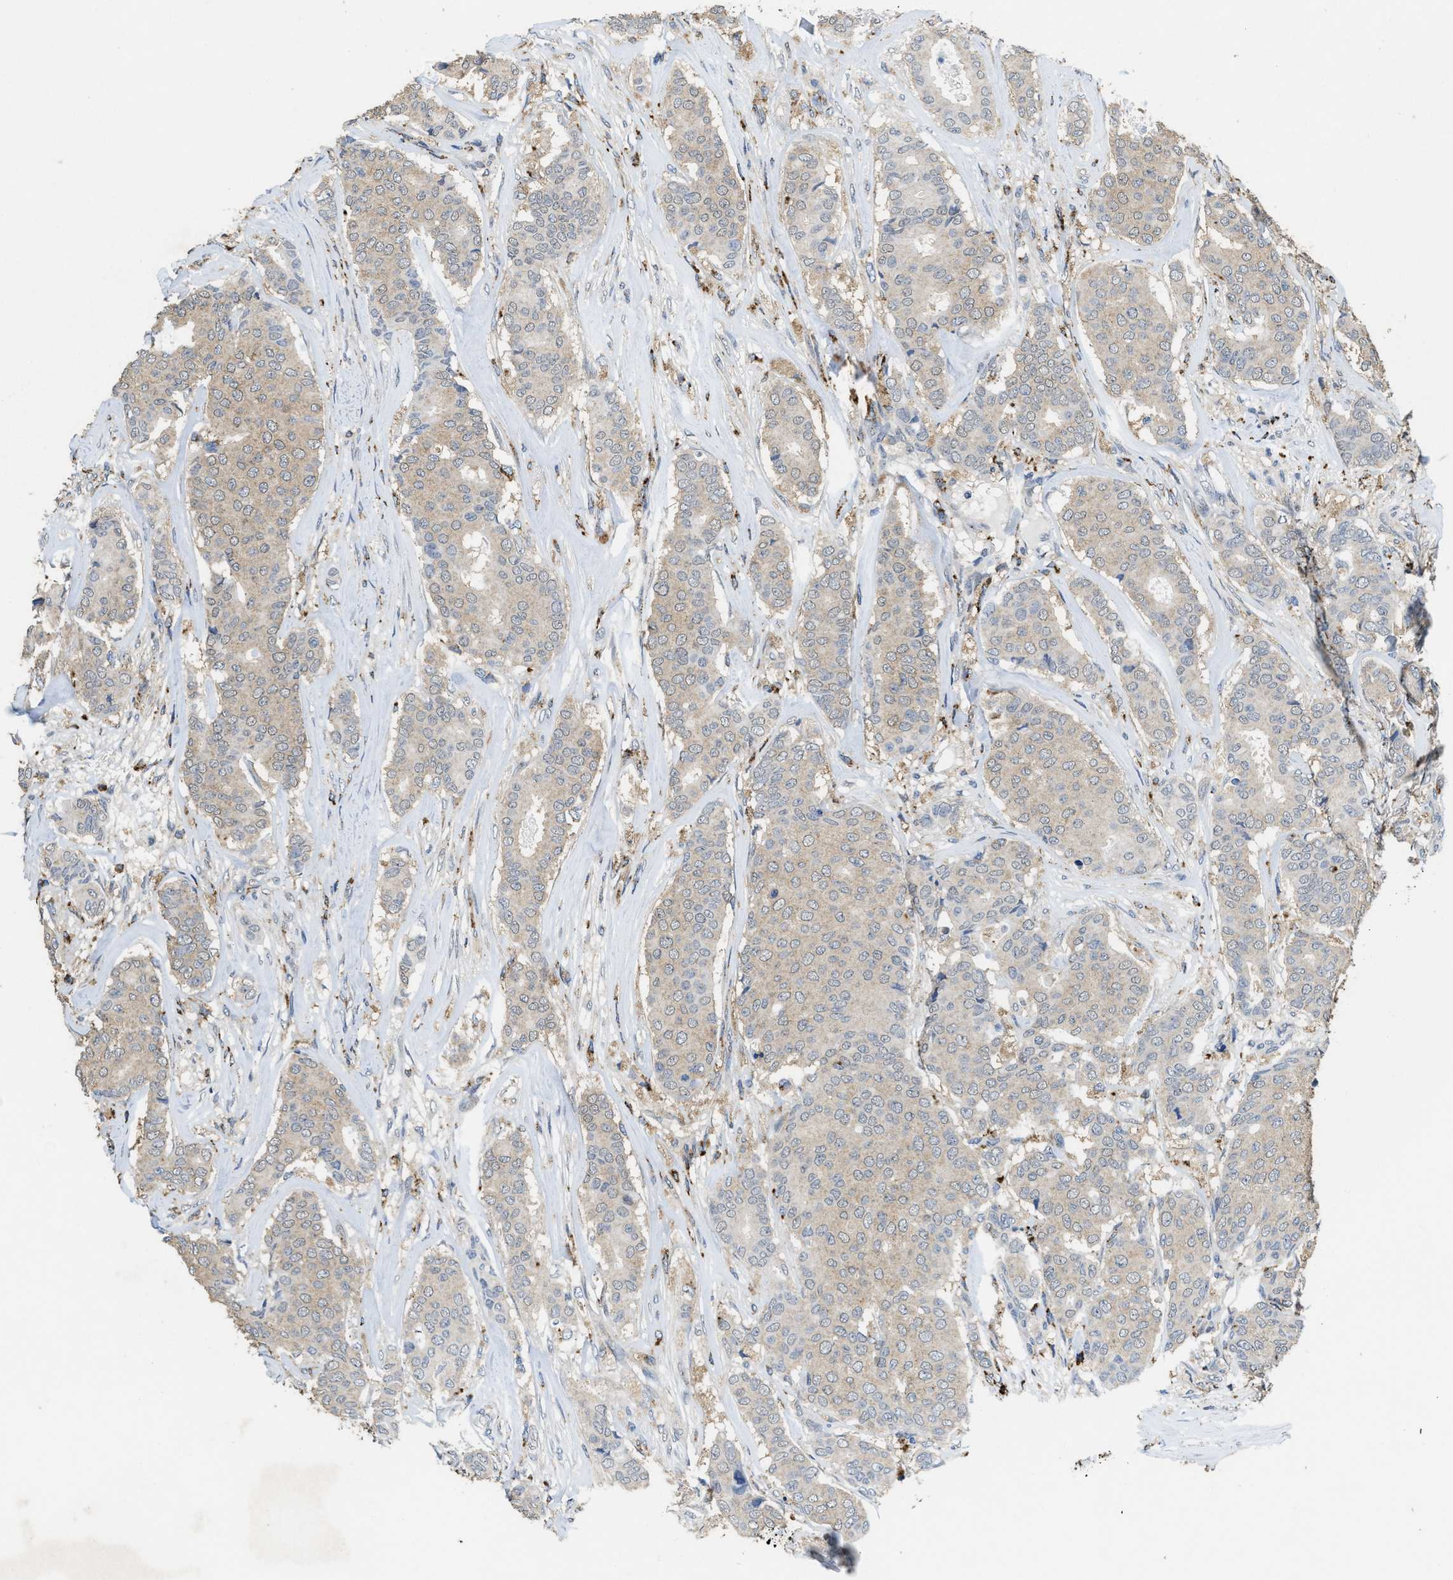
{"staining": {"intensity": "weak", "quantity": ">75%", "location": "cytoplasmic/membranous"}, "tissue": "breast cancer", "cell_type": "Tumor cells", "image_type": "cancer", "snomed": [{"axis": "morphology", "description": "Duct carcinoma"}, {"axis": "topography", "description": "Breast"}], "caption": "Weak cytoplasmic/membranous staining is seen in approximately >75% of tumor cells in breast cancer.", "gene": "BMPR2", "patient": {"sex": "female", "age": 75}}